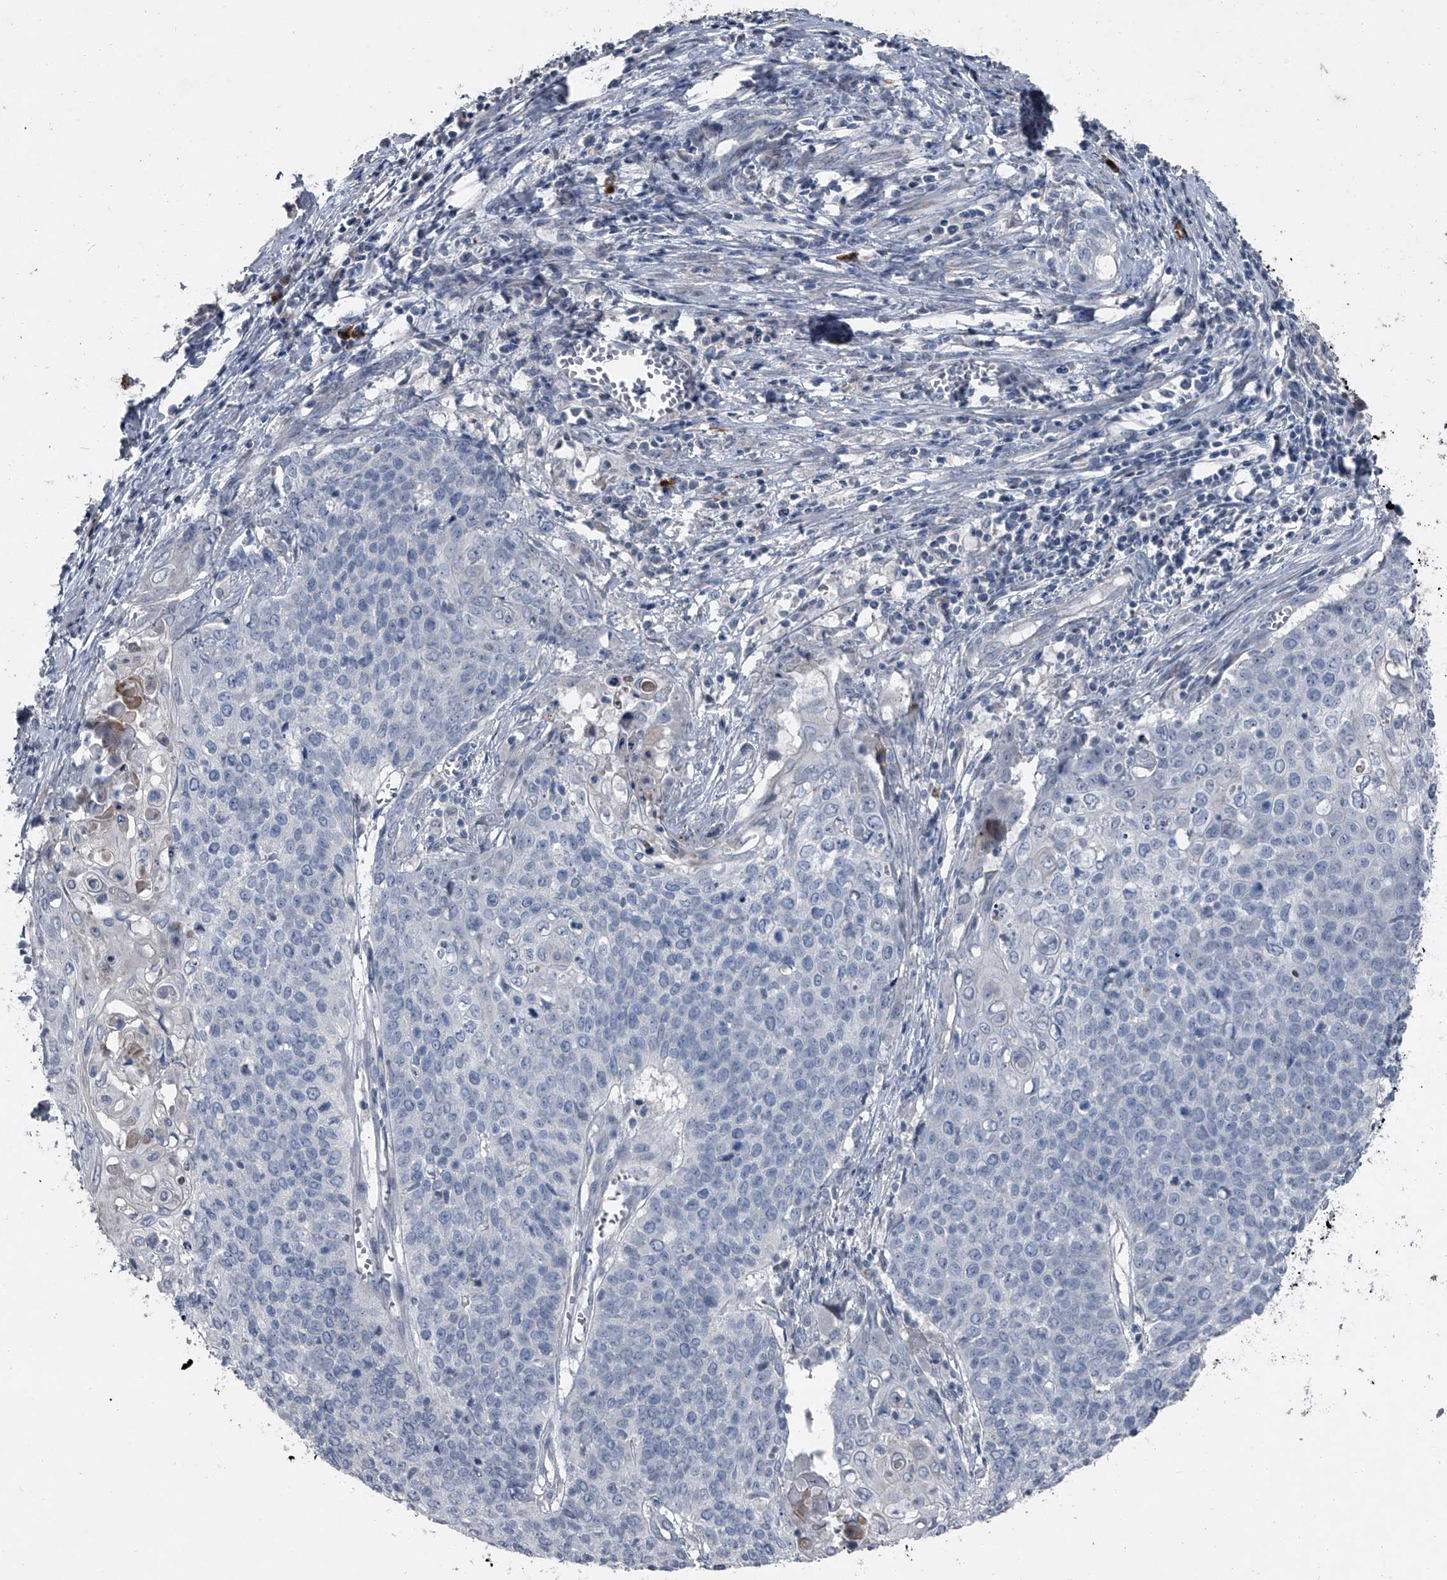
{"staining": {"intensity": "negative", "quantity": "none", "location": "none"}, "tissue": "cervical cancer", "cell_type": "Tumor cells", "image_type": "cancer", "snomed": [{"axis": "morphology", "description": "Squamous cell carcinoma, NOS"}, {"axis": "topography", "description": "Cervix"}], "caption": "The immunohistochemistry photomicrograph has no significant positivity in tumor cells of cervical cancer (squamous cell carcinoma) tissue.", "gene": "HEPHL1", "patient": {"sex": "female", "age": 39}}